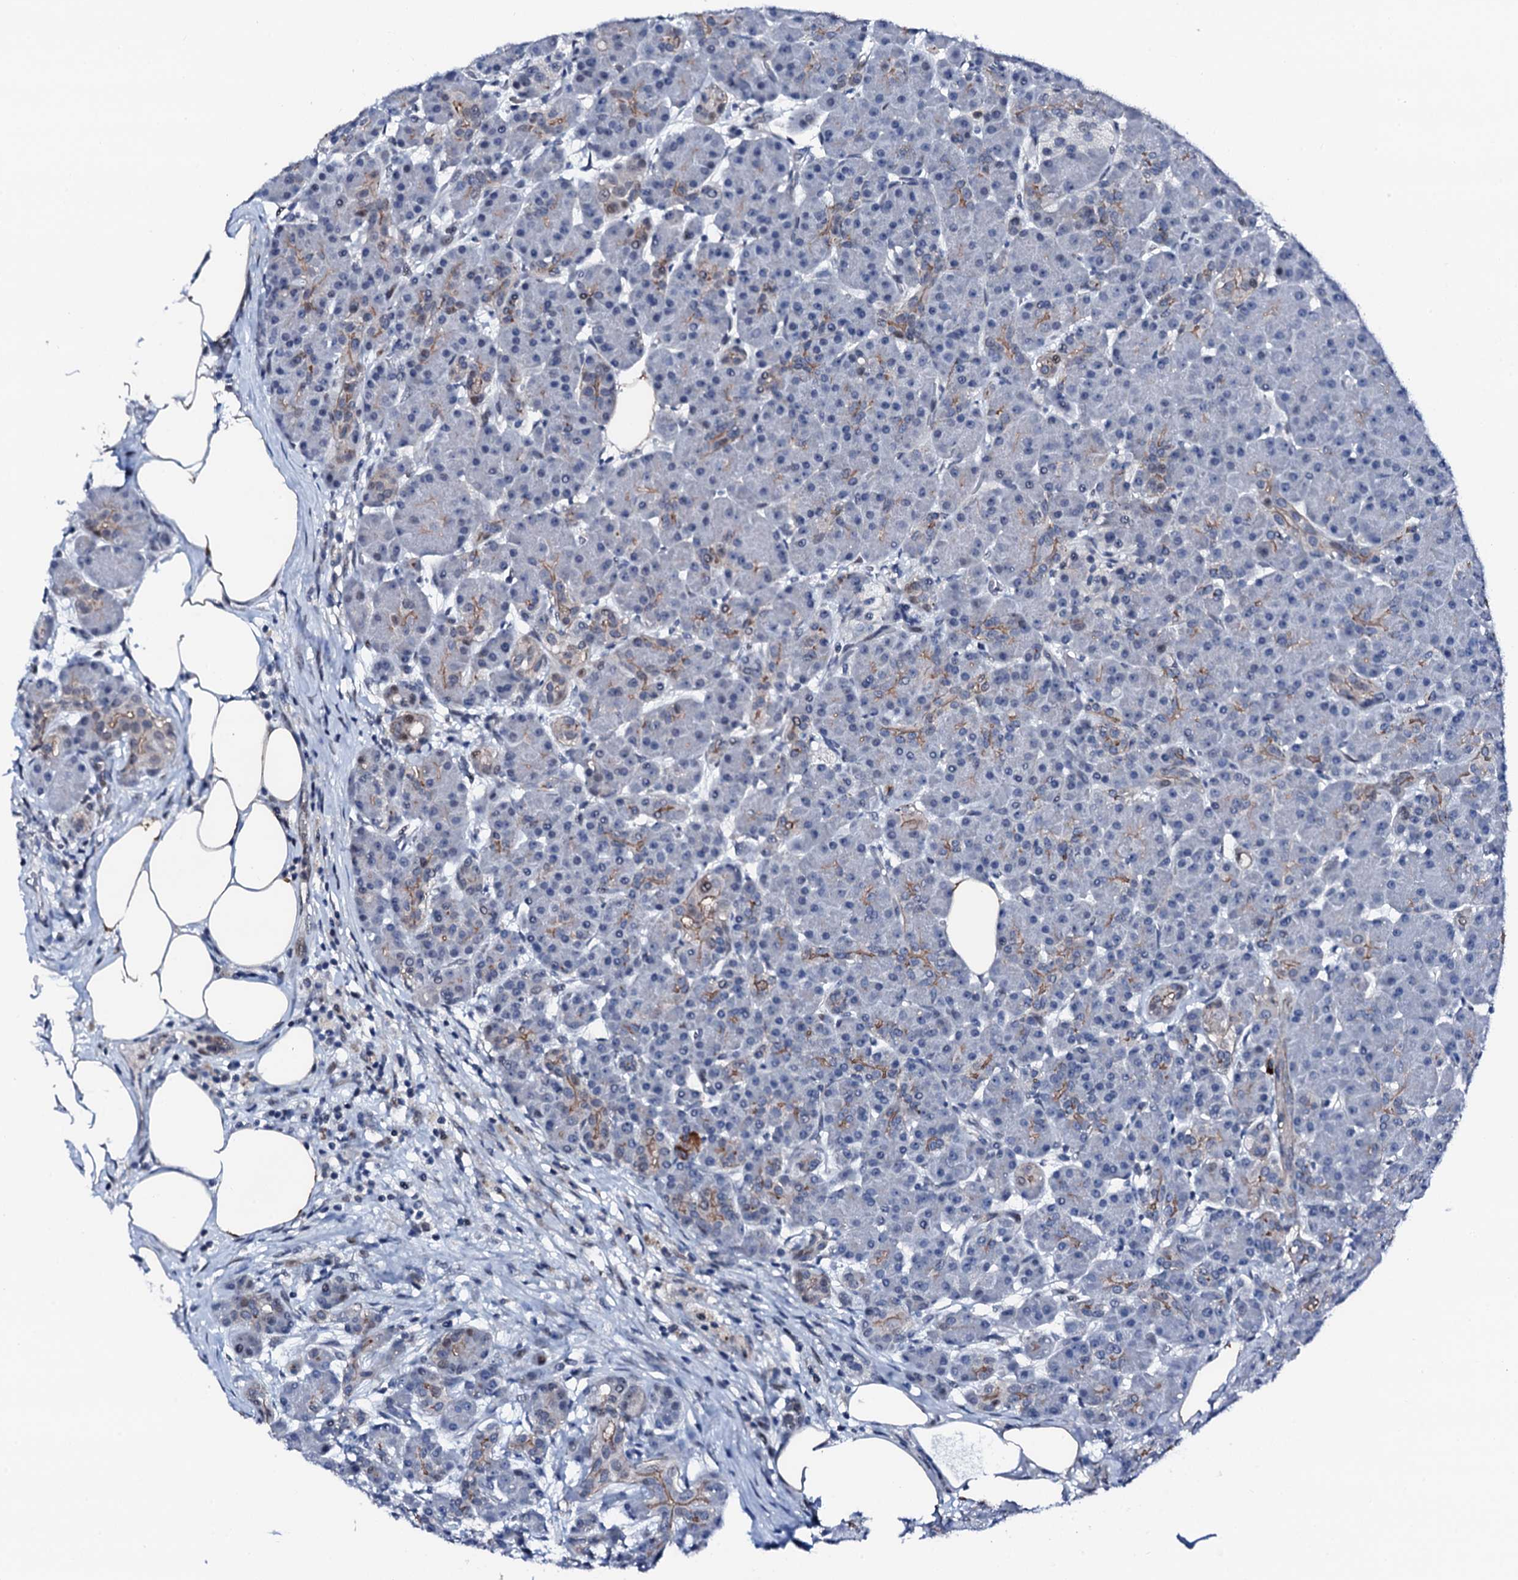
{"staining": {"intensity": "moderate", "quantity": "<25%", "location": "cytoplasmic/membranous"}, "tissue": "pancreas", "cell_type": "Exocrine glandular cells", "image_type": "normal", "snomed": [{"axis": "morphology", "description": "Normal tissue, NOS"}, {"axis": "topography", "description": "Pancreas"}], "caption": "Brown immunohistochemical staining in benign pancreas shows moderate cytoplasmic/membranous staining in approximately <25% of exocrine glandular cells.", "gene": "TRAFD1", "patient": {"sex": "male", "age": 63}}